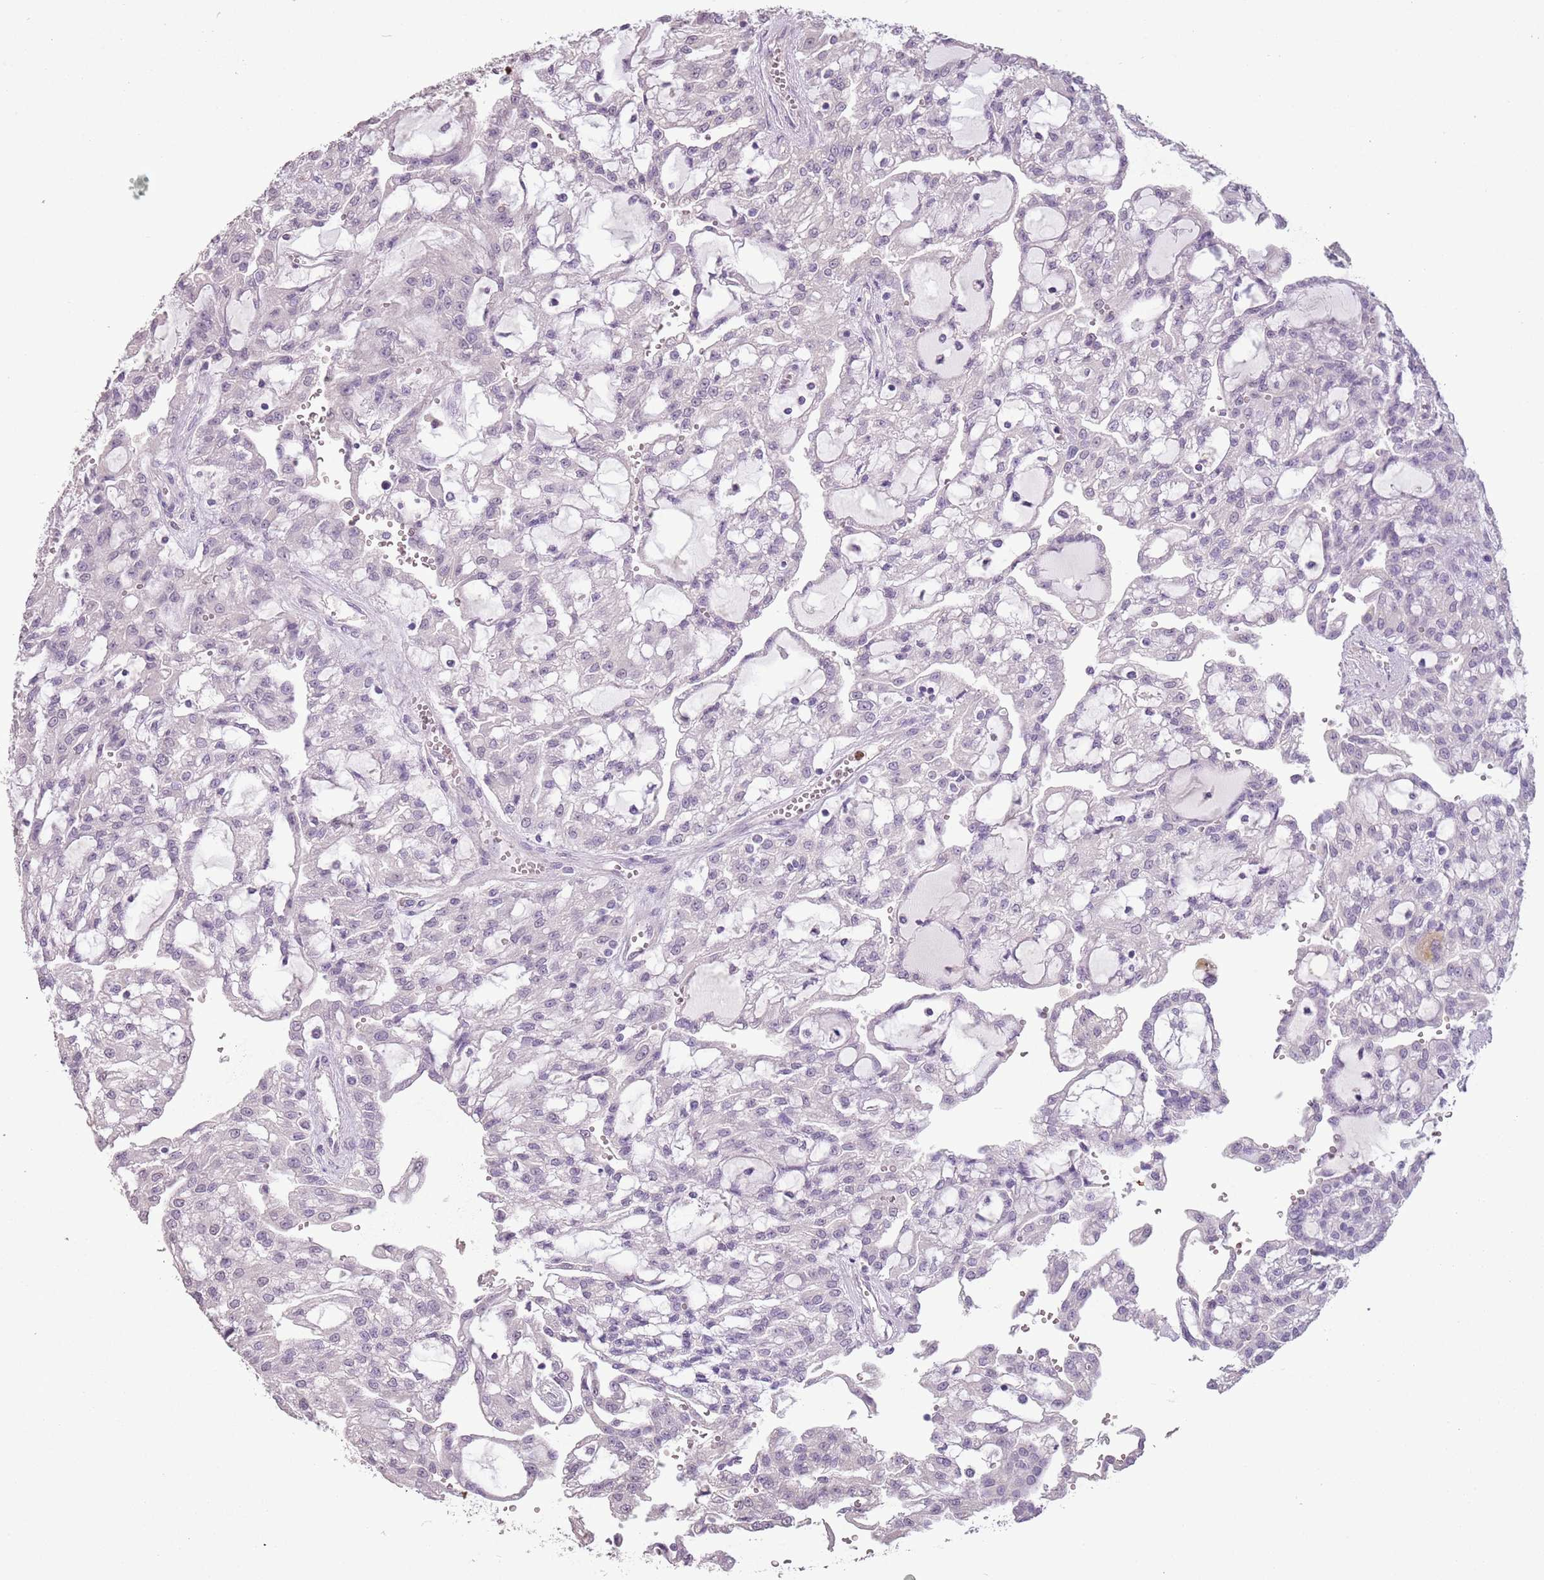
{"staining": {"intensity": "negative", "quantity": "none", "location": "none"}, "tissue": "renal cancer", "cell_type": "Tumor cells", "image_type": "cancer", "snomed": [{"axis": "morphology", "description": "Adenocarcinoma, NOS"}, {"axis": "topography", "description": "Kidney"}], "caption": "Immunohistochemistry (IHC) of renal cancer shows no staining in tumor cells.", "gene": "CELF6", "patient": {"sex": "male", "age": 63}}